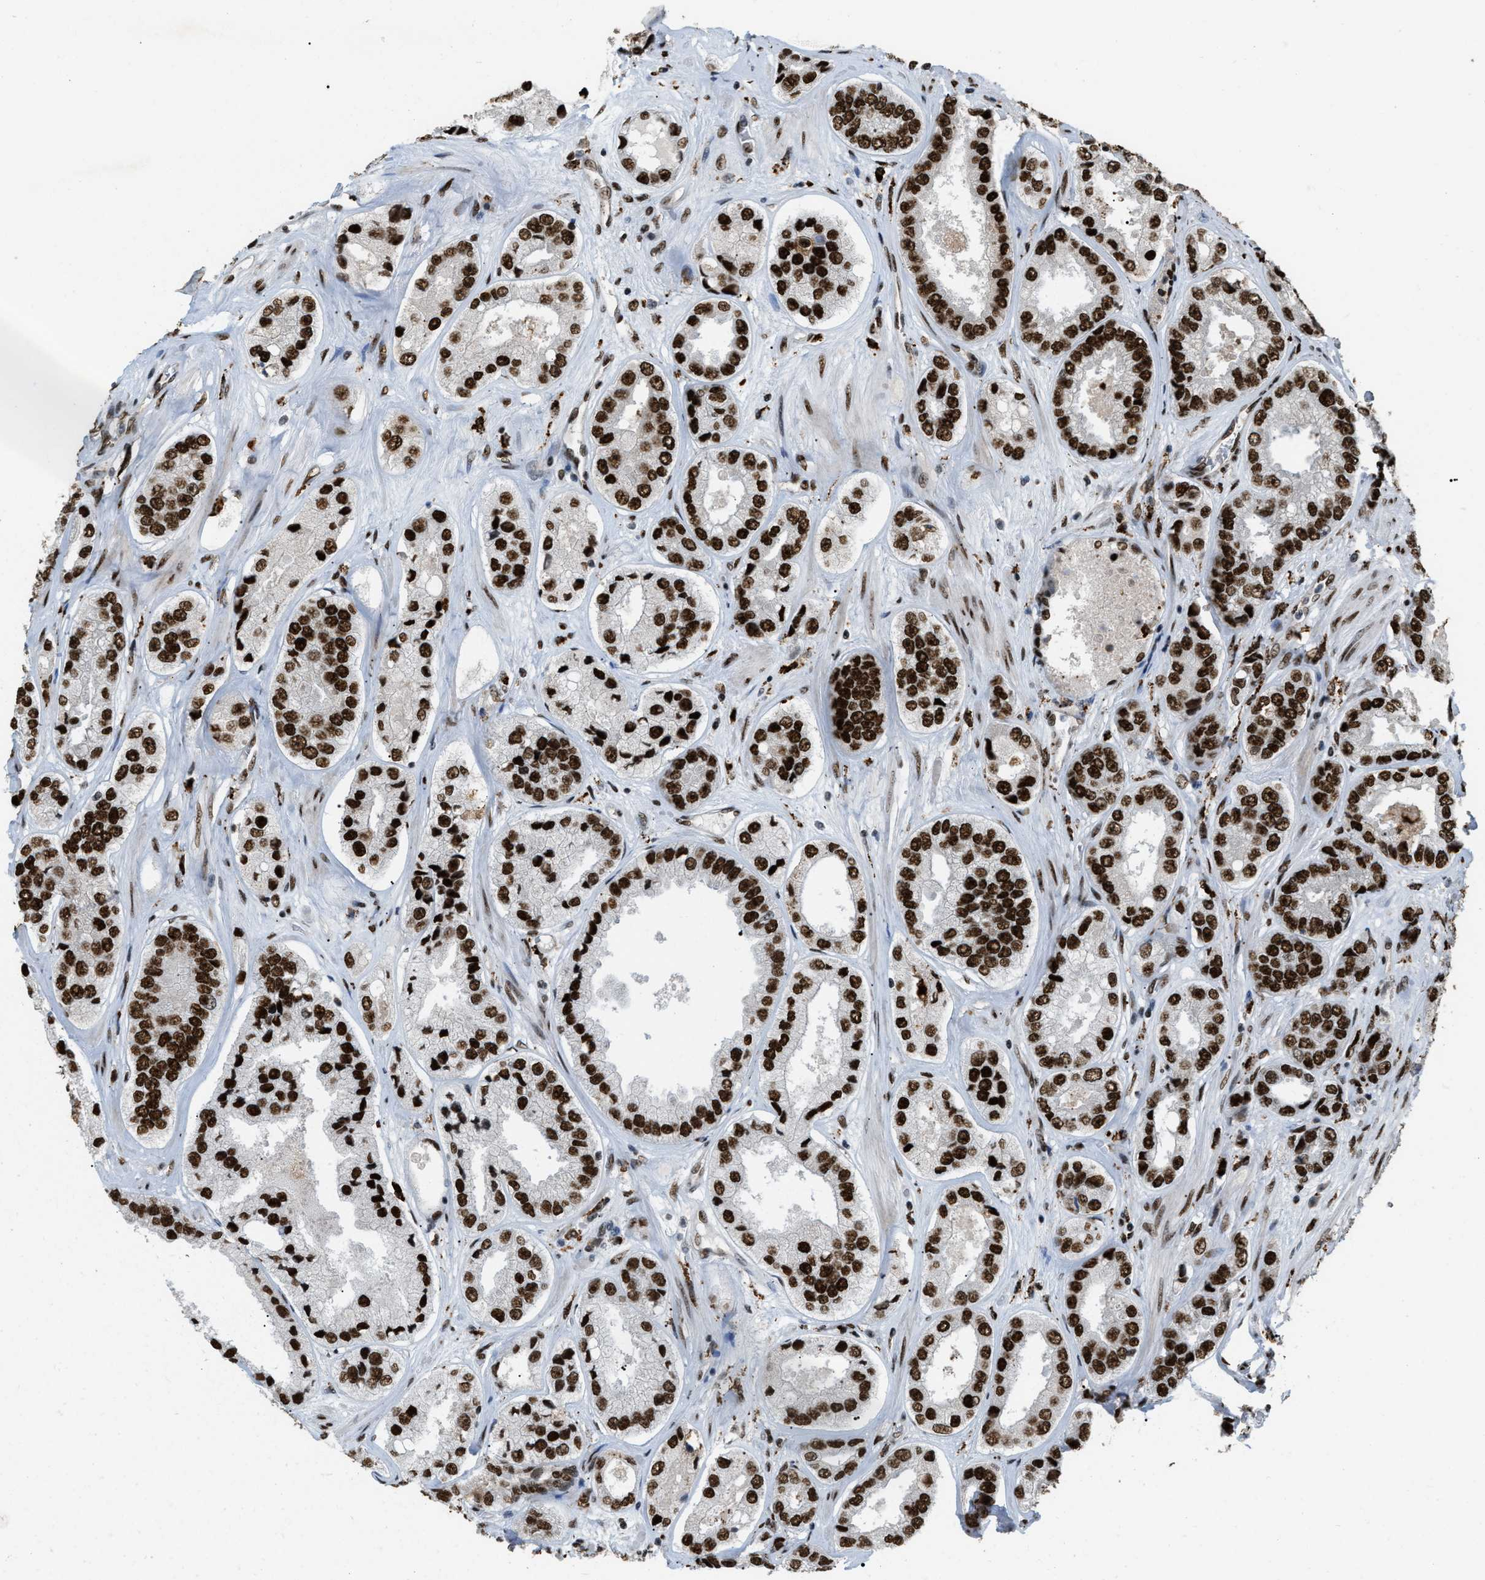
{"staining": {"intensity": "strong", "quantity": ">75%", "location": "nuclear"}, "tissue": "prostate cancer", "cell_type": "Tumor cells", "image_type": "cancer", "snomed": [{"axis": "morphology", "description": "Adenocarcinoma, High grade"}, {"axis": "topography", "description": "Prostate"}], "caption": "Adenocarcinoma (high-grade) (prostate) stained with a brown dye displays strong nuclear positive positivity in about >75% of tumor cells.", "gene": "NUMA1", "patient": {"sex": "male", "age": 61}}